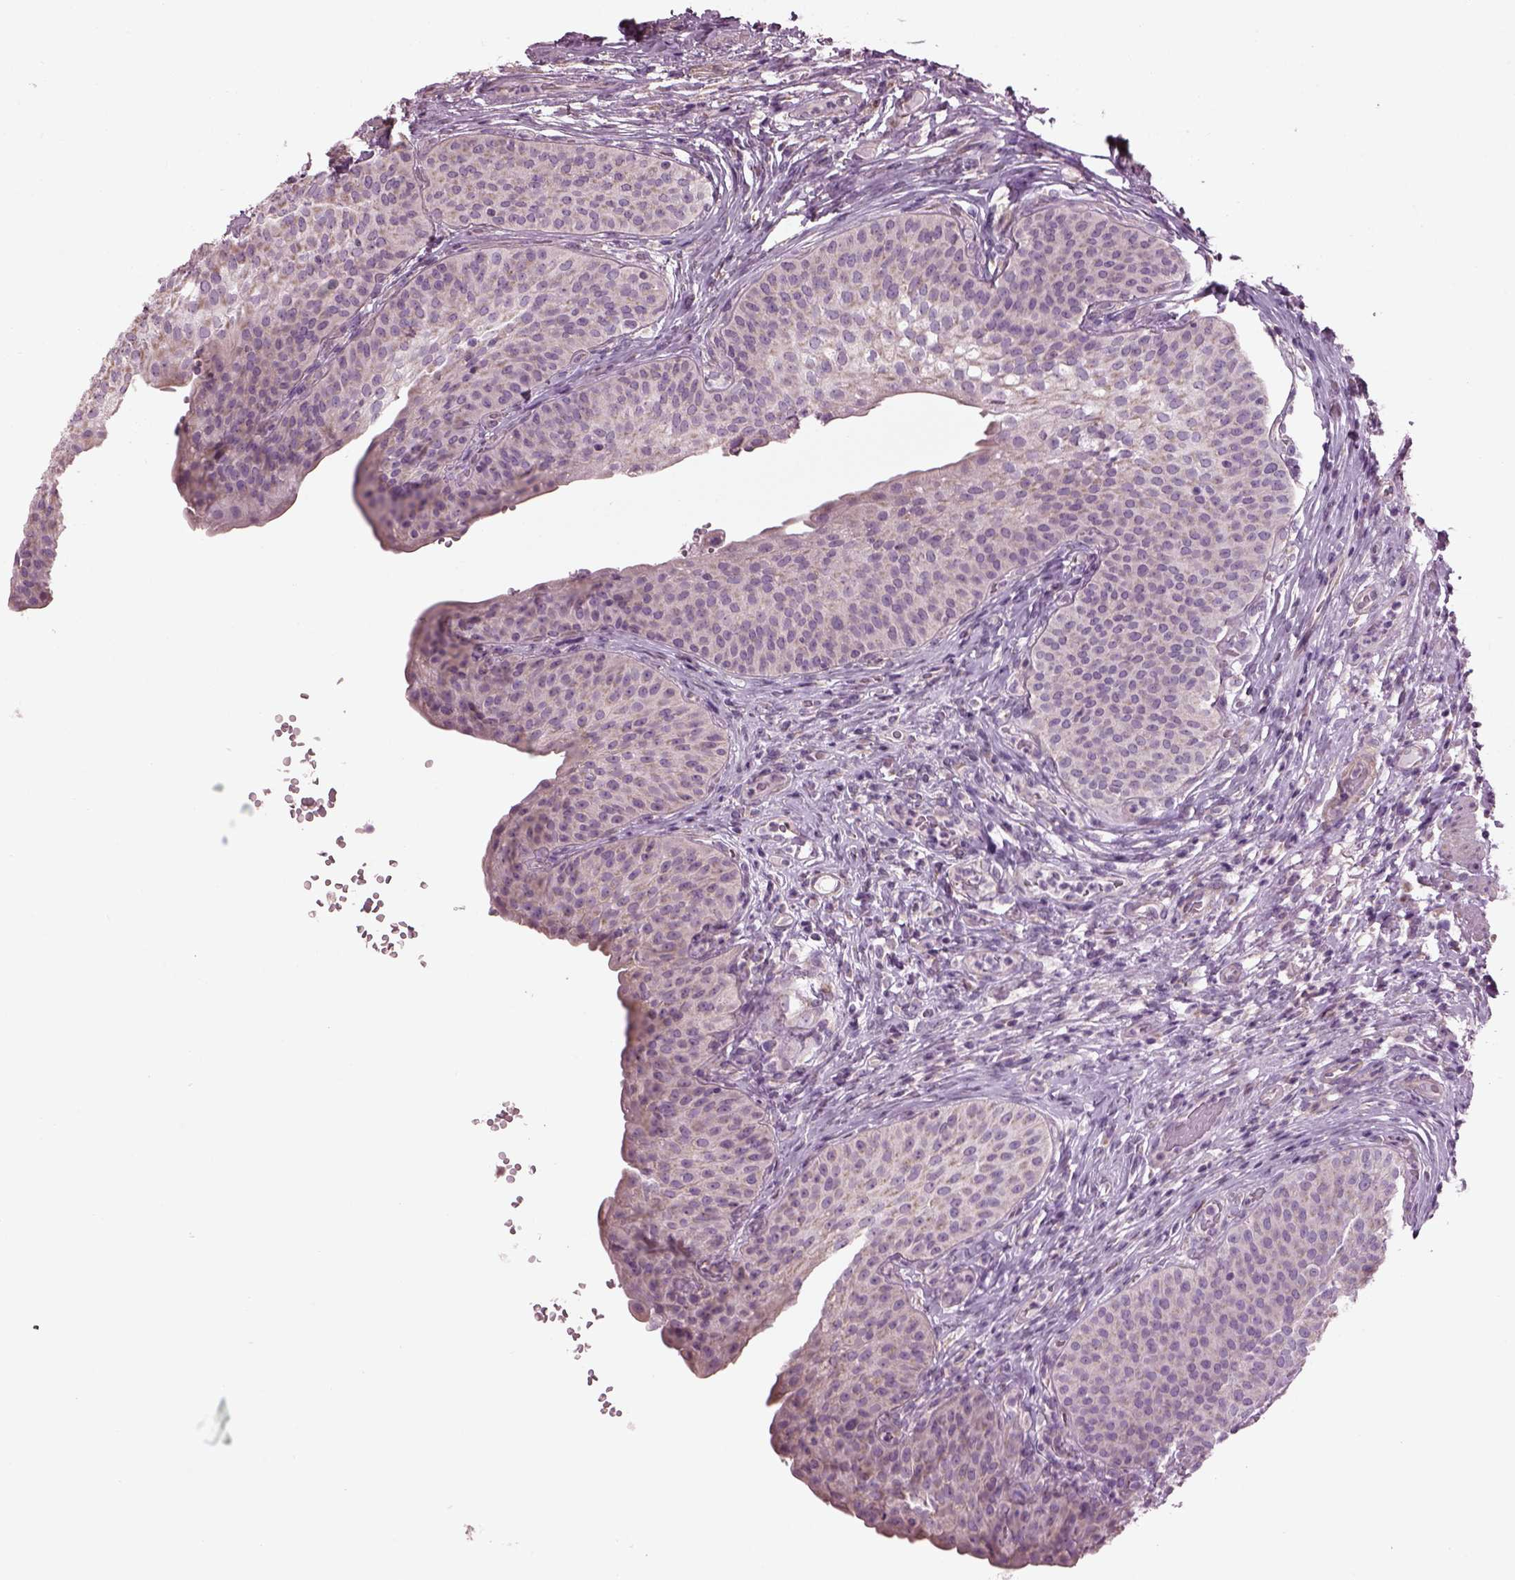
{"staining": {"intensity": "weak", "quantity": "<25%", "location": "cytoplasmic/membranous"}, "tissue": "urinary bladder", "cell_type": "Urothelial cells", "image_type": "normal", "snomed": [{"axis": "morphology", "description": "Normal tissue, NOS"}, {"axis": "topography", "description": "Urinary bladder"}], "caption": "Immunohistochemical staining of normal human urinary bladder shows no significant expression in urothelial cells.", "gene": "SPATA7", "patient": {"sex": "male", "age": 66}}